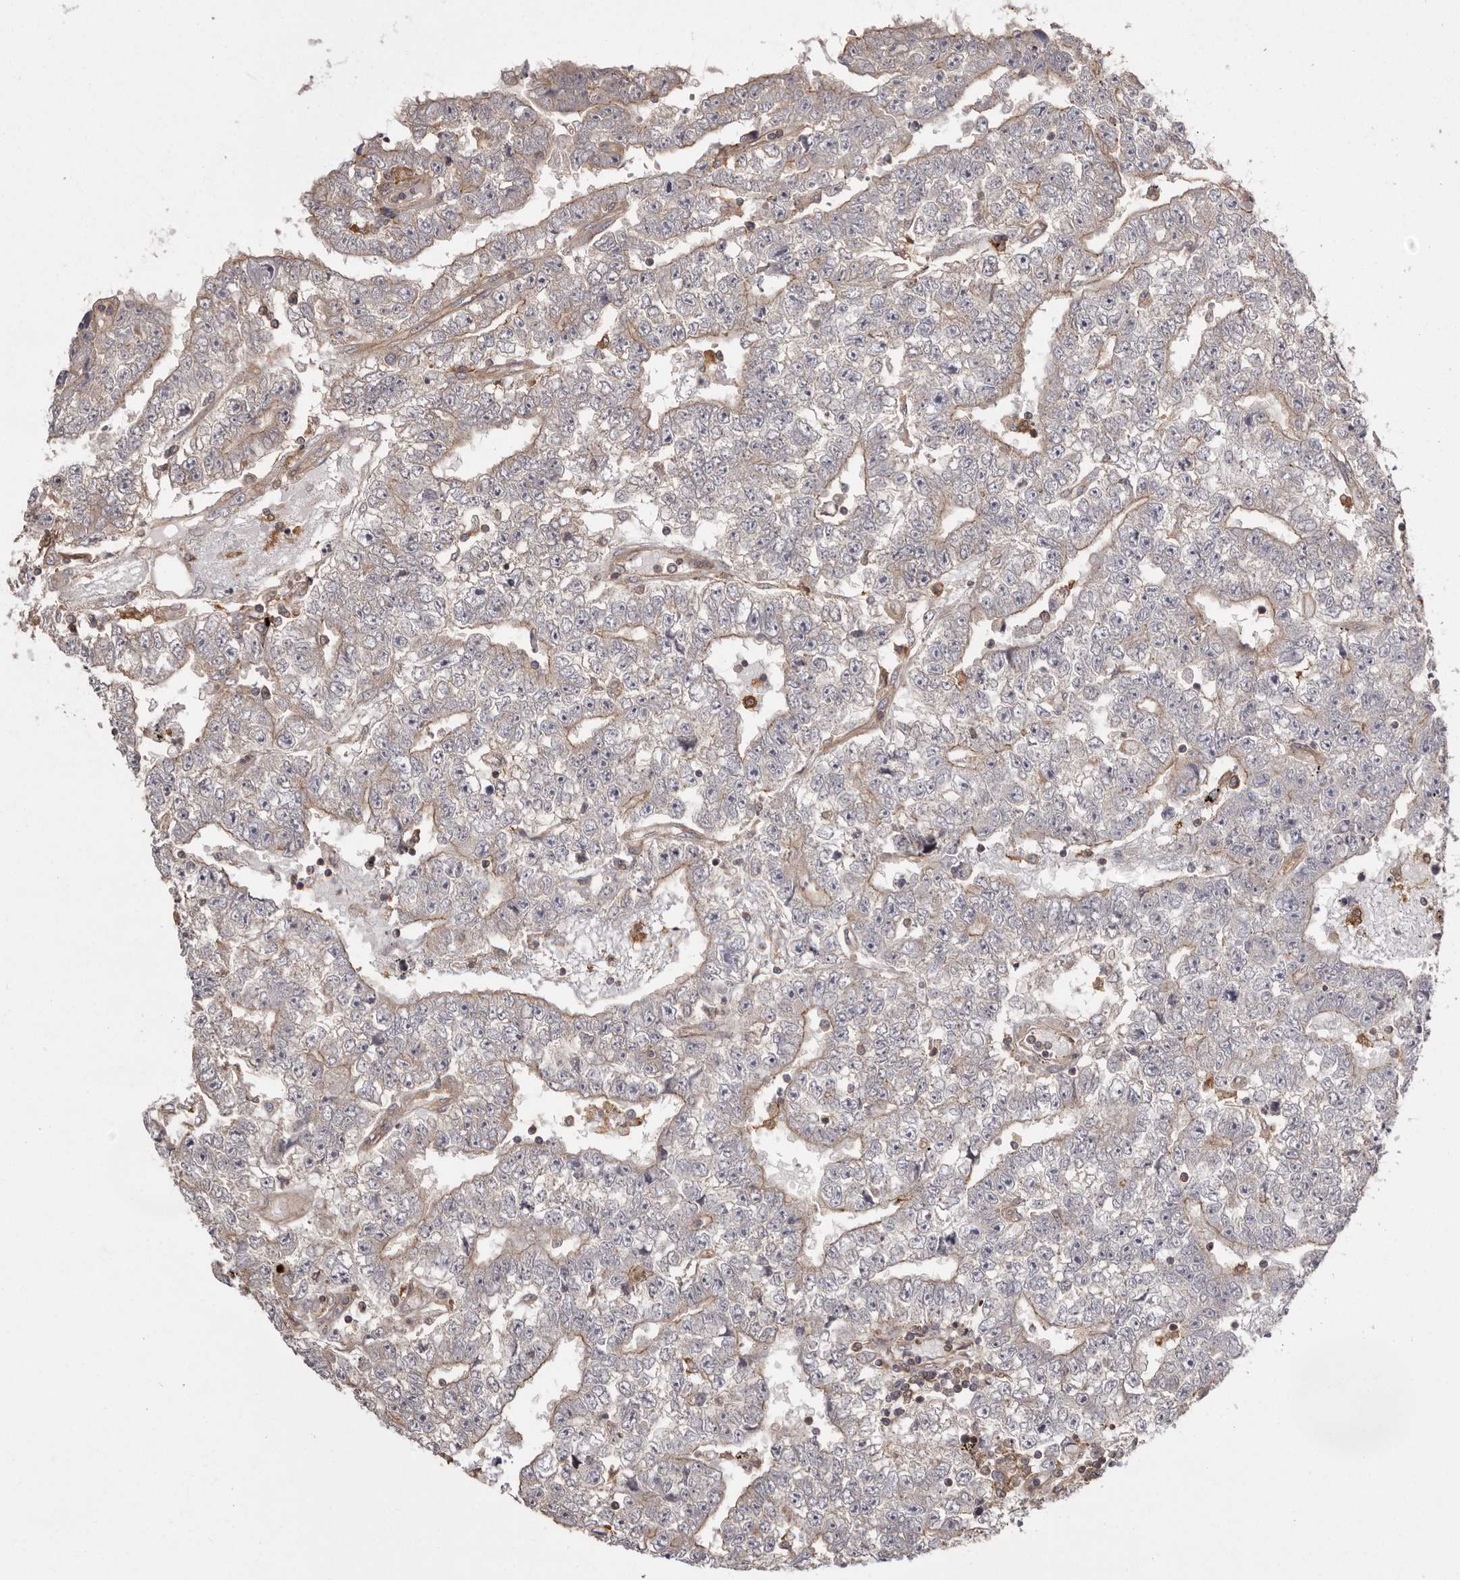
{"staining": {"intensity": "weak", "quantity": "<25%", "location": "cytoplasmic/membranous"}, "tissue": "testis cancer", "cell_type": "Tumor cells", "image_type": "cancer", "snomed": [{"axis": "morphology", "description": "Carcinoma, Embryonal, NOS"}, {"axis": "topography", "description": "Testis"}], "caption": "DAB (3,3'-diaminobenzidine) immunohistochemical staining of human testis embryonal carcinoma exhibits no significant staining in tumor cells.", "gene": "NFKBIA", "patient": {"sex": "male", "age": 25}}